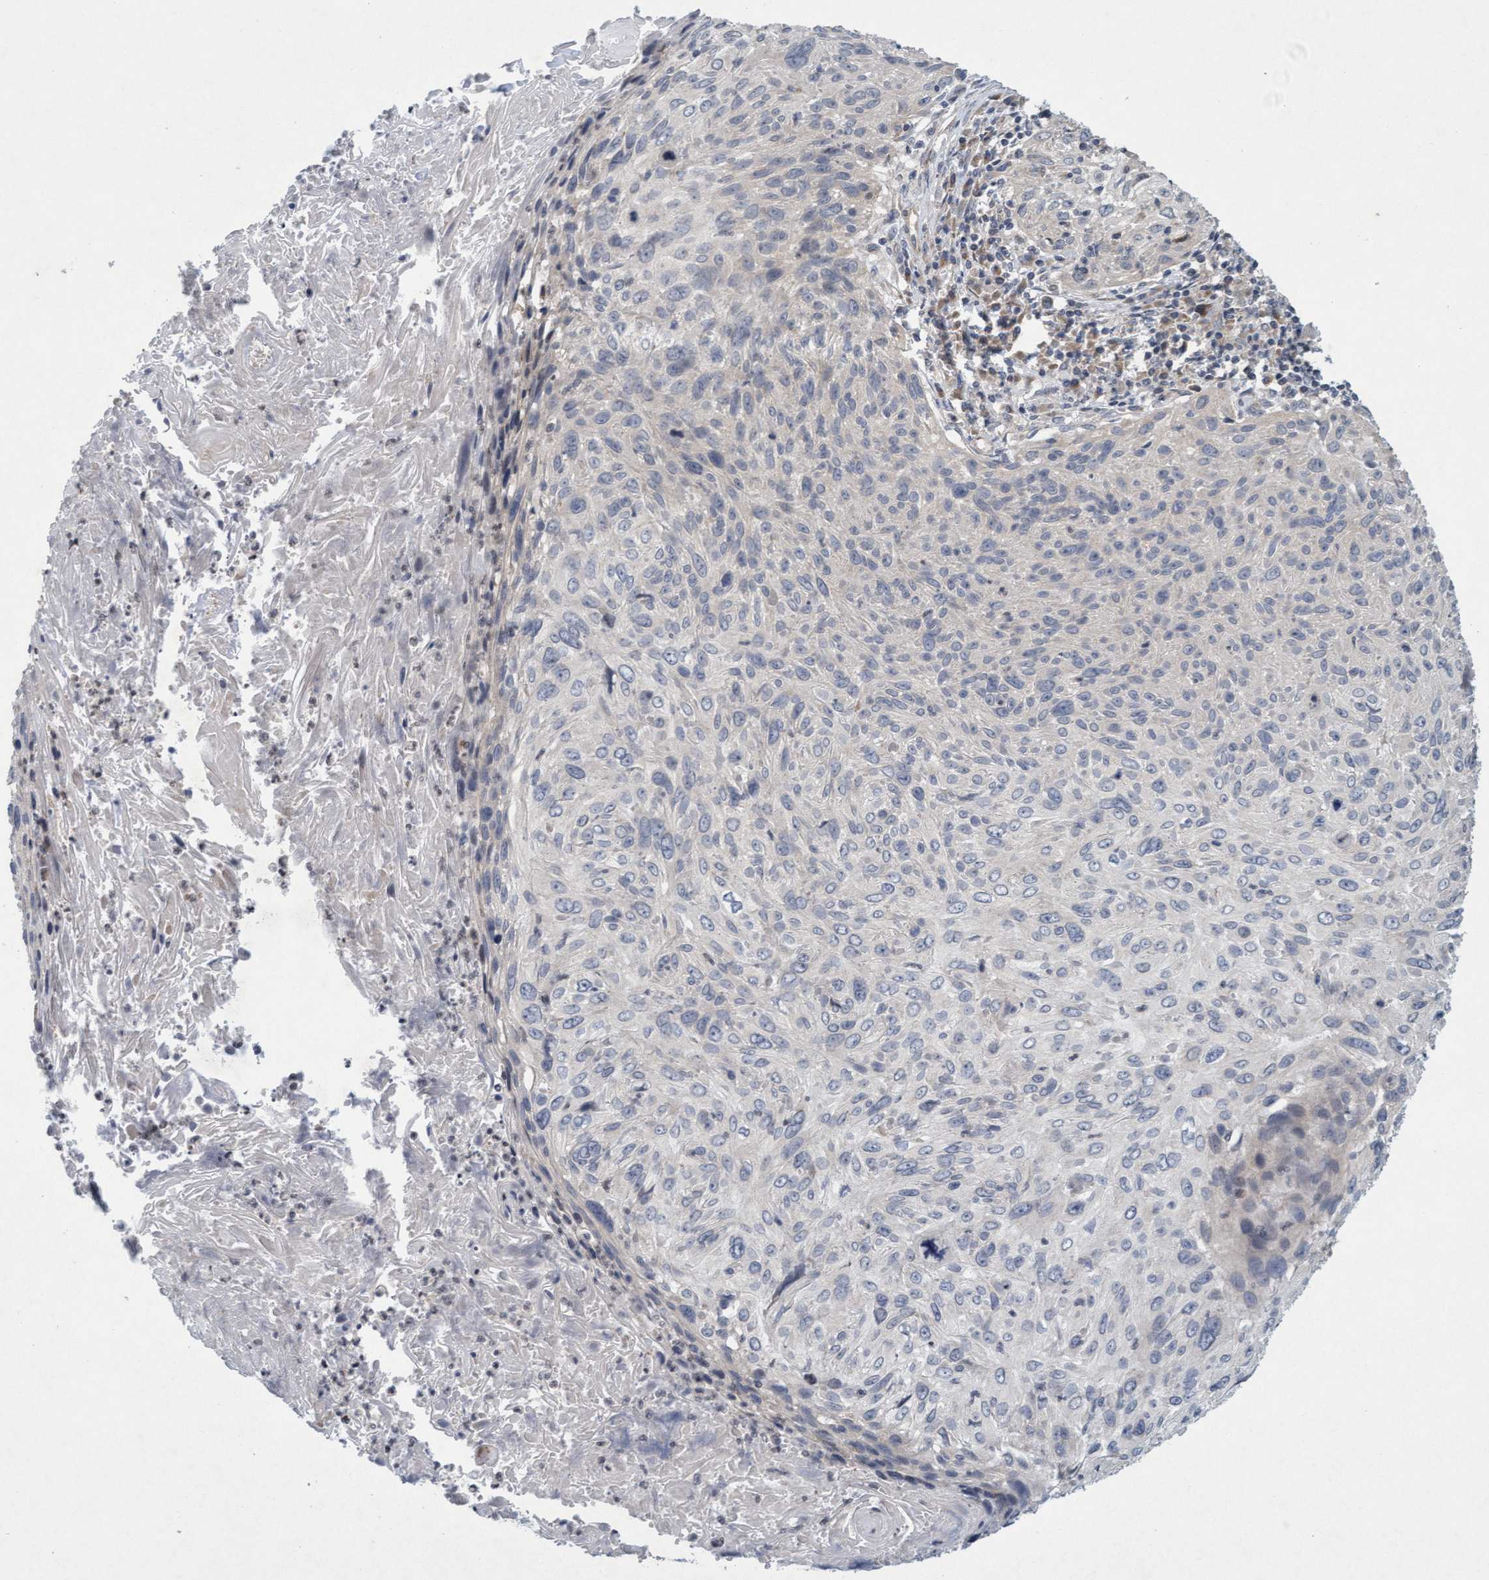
{"staining": {"intensity": "negative", "quantity": "none", "location": "none"}, "tissue": "cervical cancer", "cell_type": "Tumor cells", "image_type": "cancer", "snomed": [{"axis": "morphology", "description": "Squamous cell carcinoma, NOS"}, {"axis": "topography", "description": "Cervix"}], "caption": "IHC of human cervical squamous cell carcinoma exhibits no positivity in tumor cells.", "gene": "DDHD2", "patient": {"sex": "female", "age": 51}}